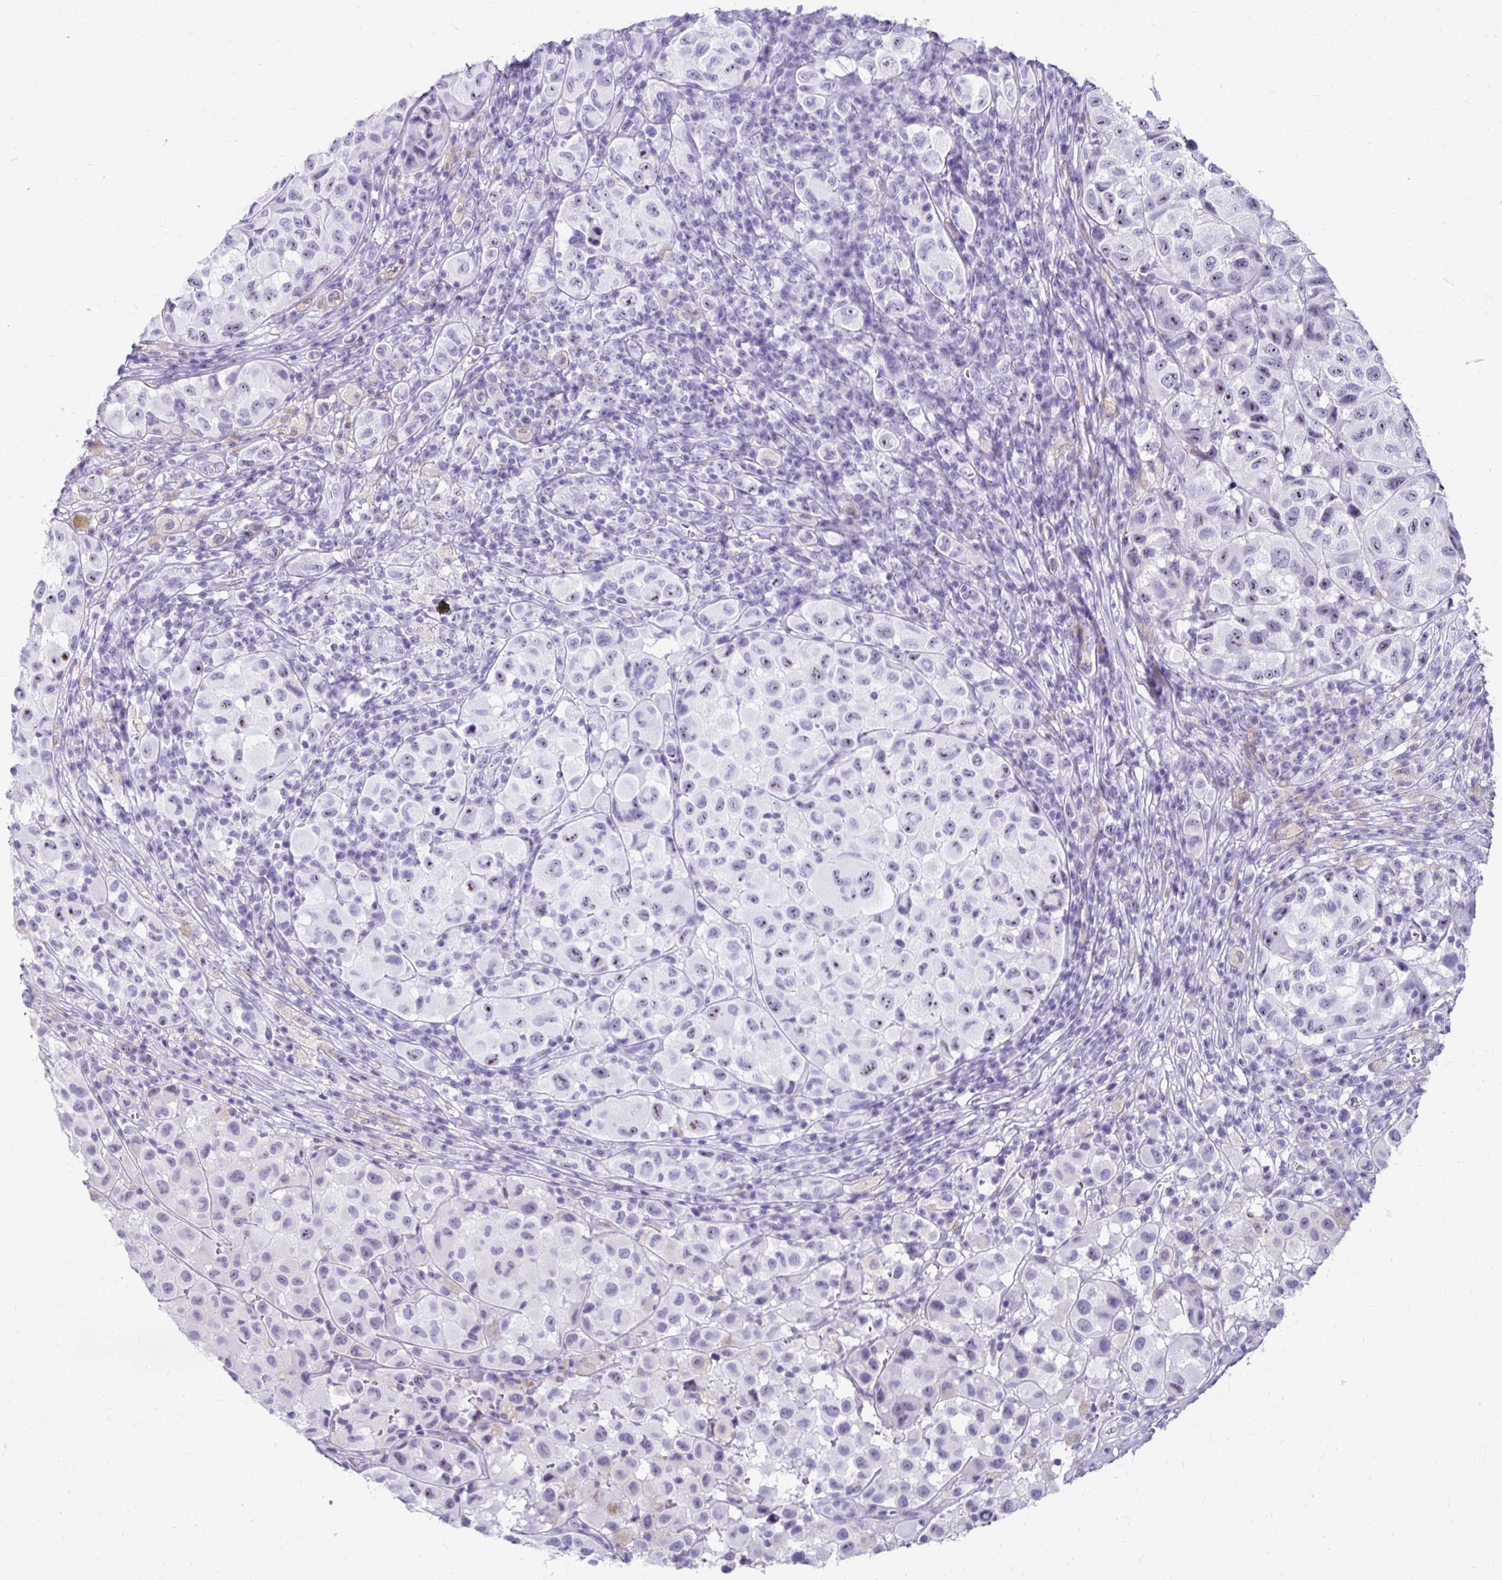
{"staining": {"intensity": "negative", "quantity": "none", "location": "none"}, "tissue": "melanoma", "cell_type": "Tumor cells", "image_type": "cancer", "snomed": [{"axis": "morphology", "description": "Malignant melanoma, NOS"}, {"axis": "topography", "description": "Skin"}], "caption": "Human melanoma stained for a protein using IHC reveals no staining in tumor cells.", "gene": "CST6", "patient": {"sex": "male", "age": 93}}